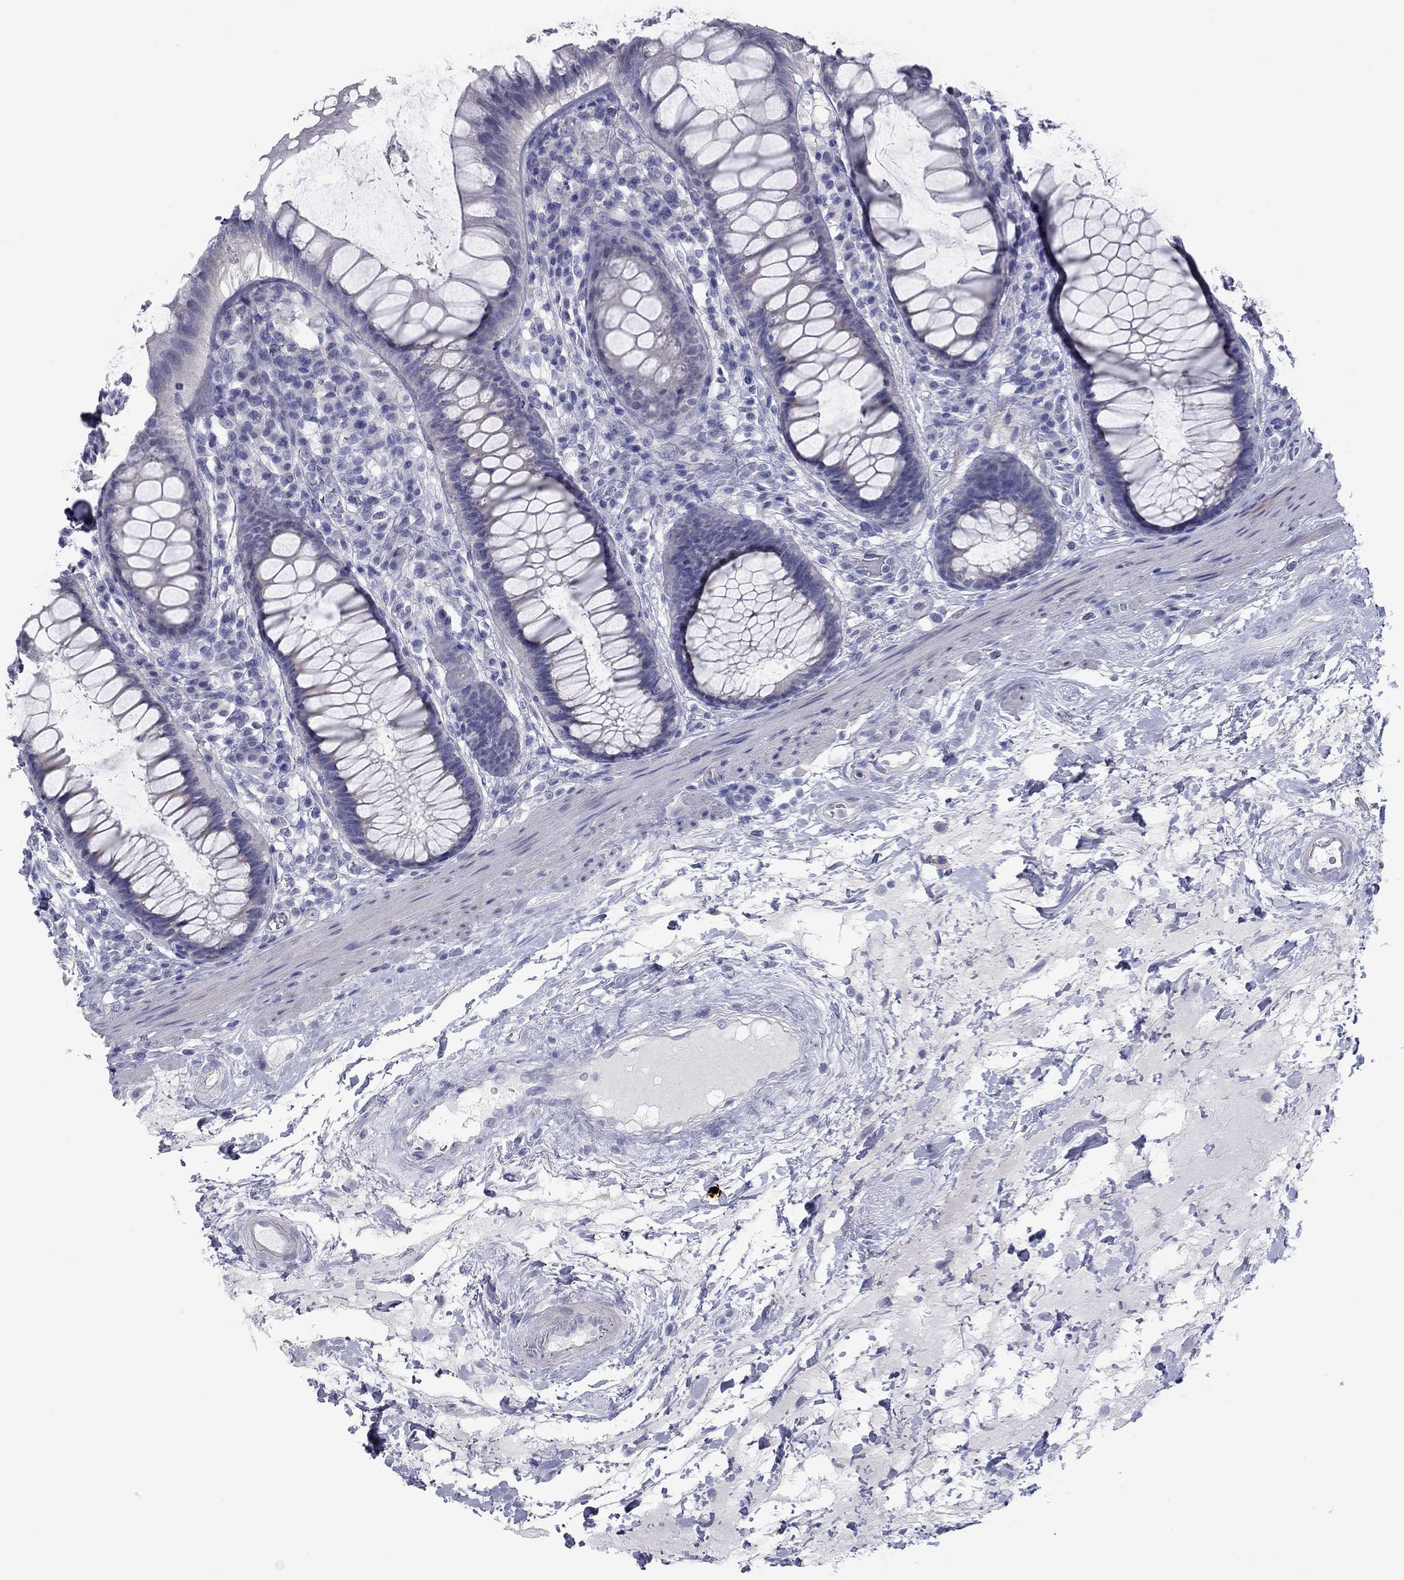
{"staining": {"intensity": "negative", "quantity": "none", "location": "none"}, "tissue": "rectum", "cell_type": "Glandular cells", "image_type": "normal", "snomed": [{"axis": "morphology", "description": "Normal tissue, NOS"}, {"axis": "topography", "description": "Rectum"}], "caption": "Immunohistochemistry image of unremarkable human rectum stained for a protein (brown), which displays no expression in glandular cells.", "gene": "KIRREL2", "patient": {"sex": "male", "age": 72}}